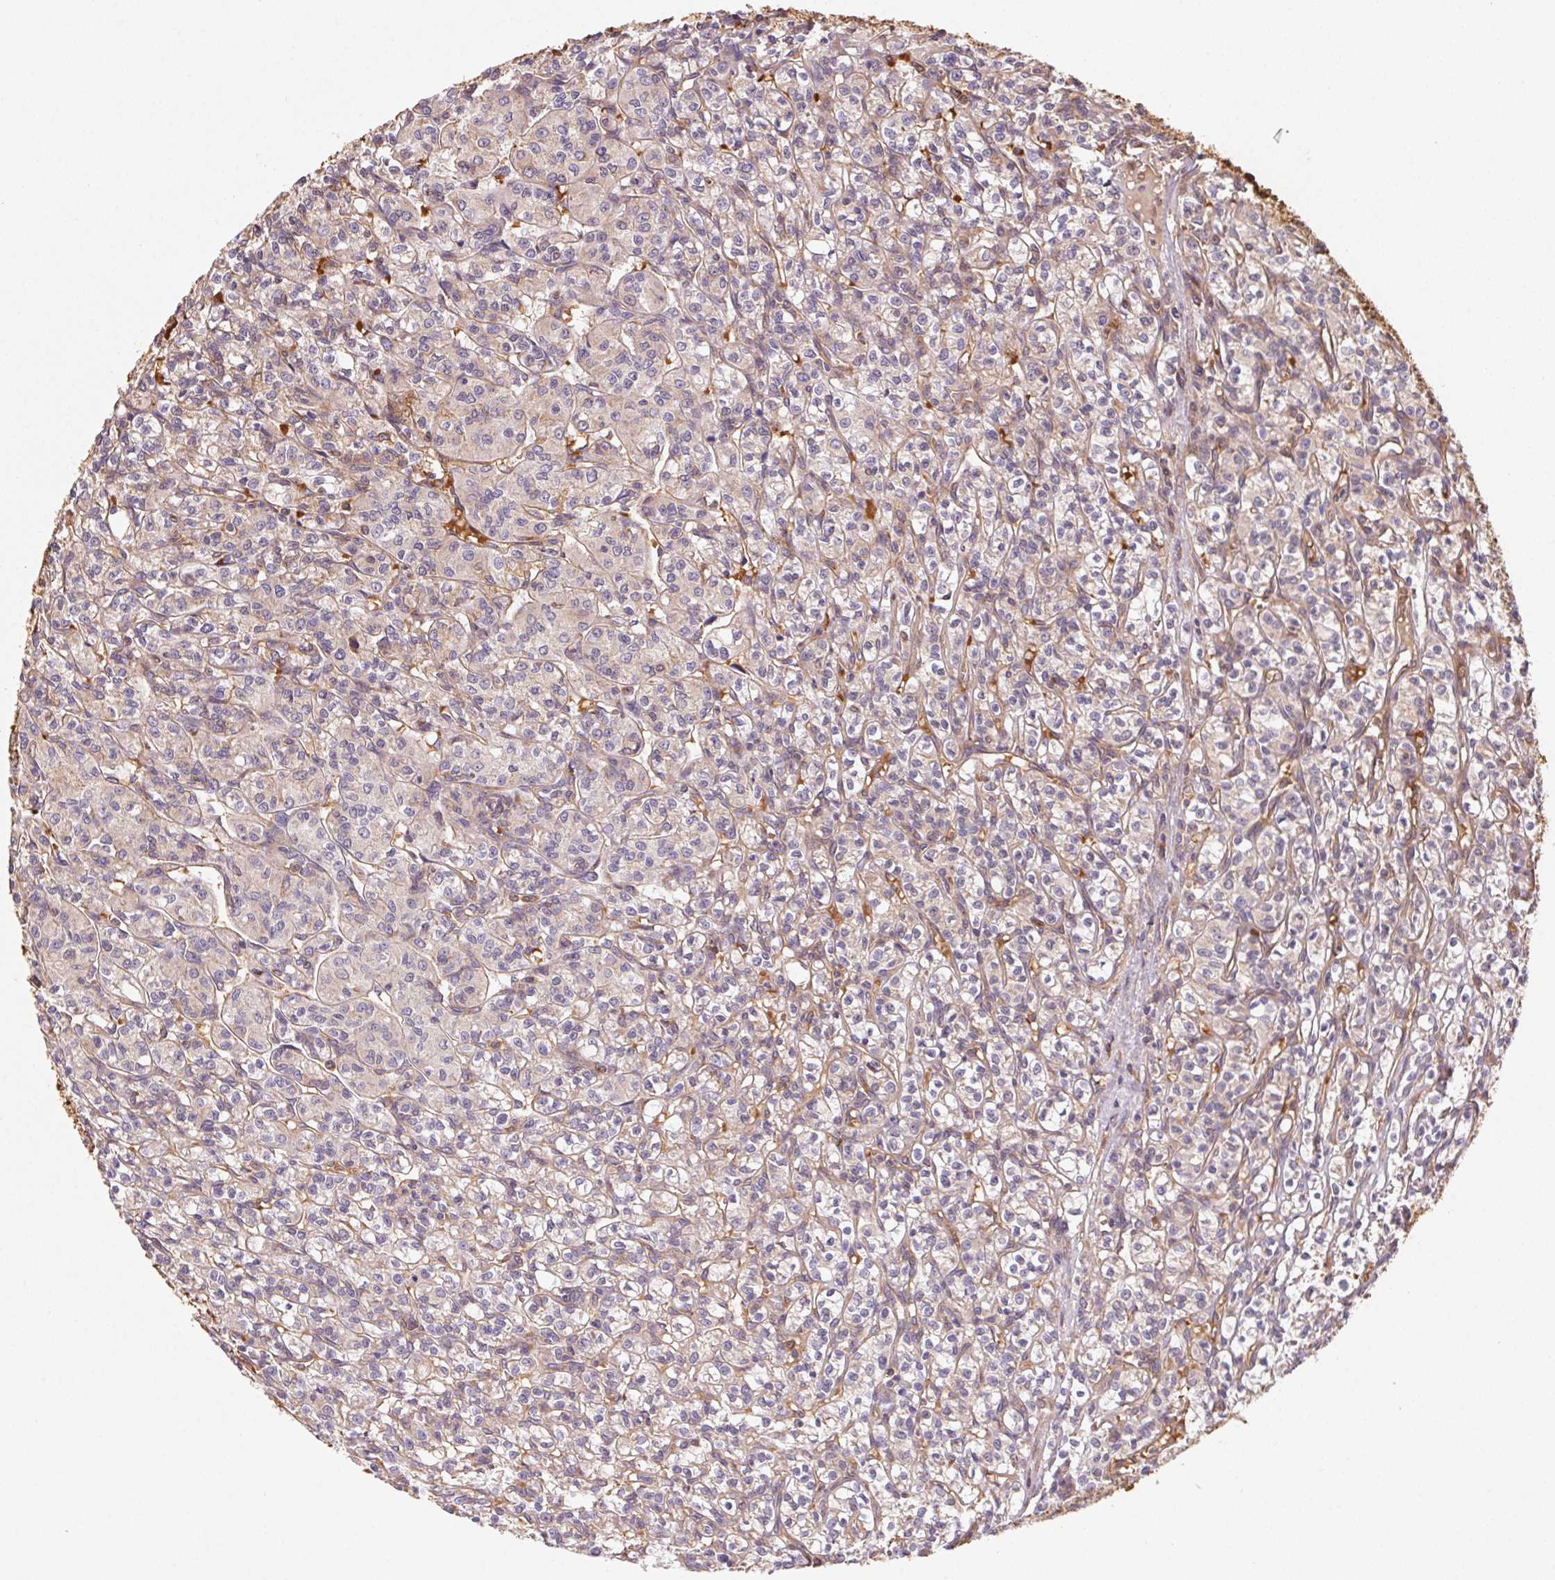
{"staining": {"intensity": "weak", "quantity": "<25%", "location": "cytoplasmic/membranous"}, "tissue": "renal cancer", "cell_type": "Tumor cells", "image_type": "cancer", "snomed": [{"axis": "morphology", "description": "Adenocarcinoma, NOS"}, {"axis": "topography", "description": "Kidney"}], "caption": "DAB immunohistochemical staining of human renal cancer reveals no significant positivity in tumor cells.", "gene": "USE1", "patient": {"sex": "male", "age": 36}}